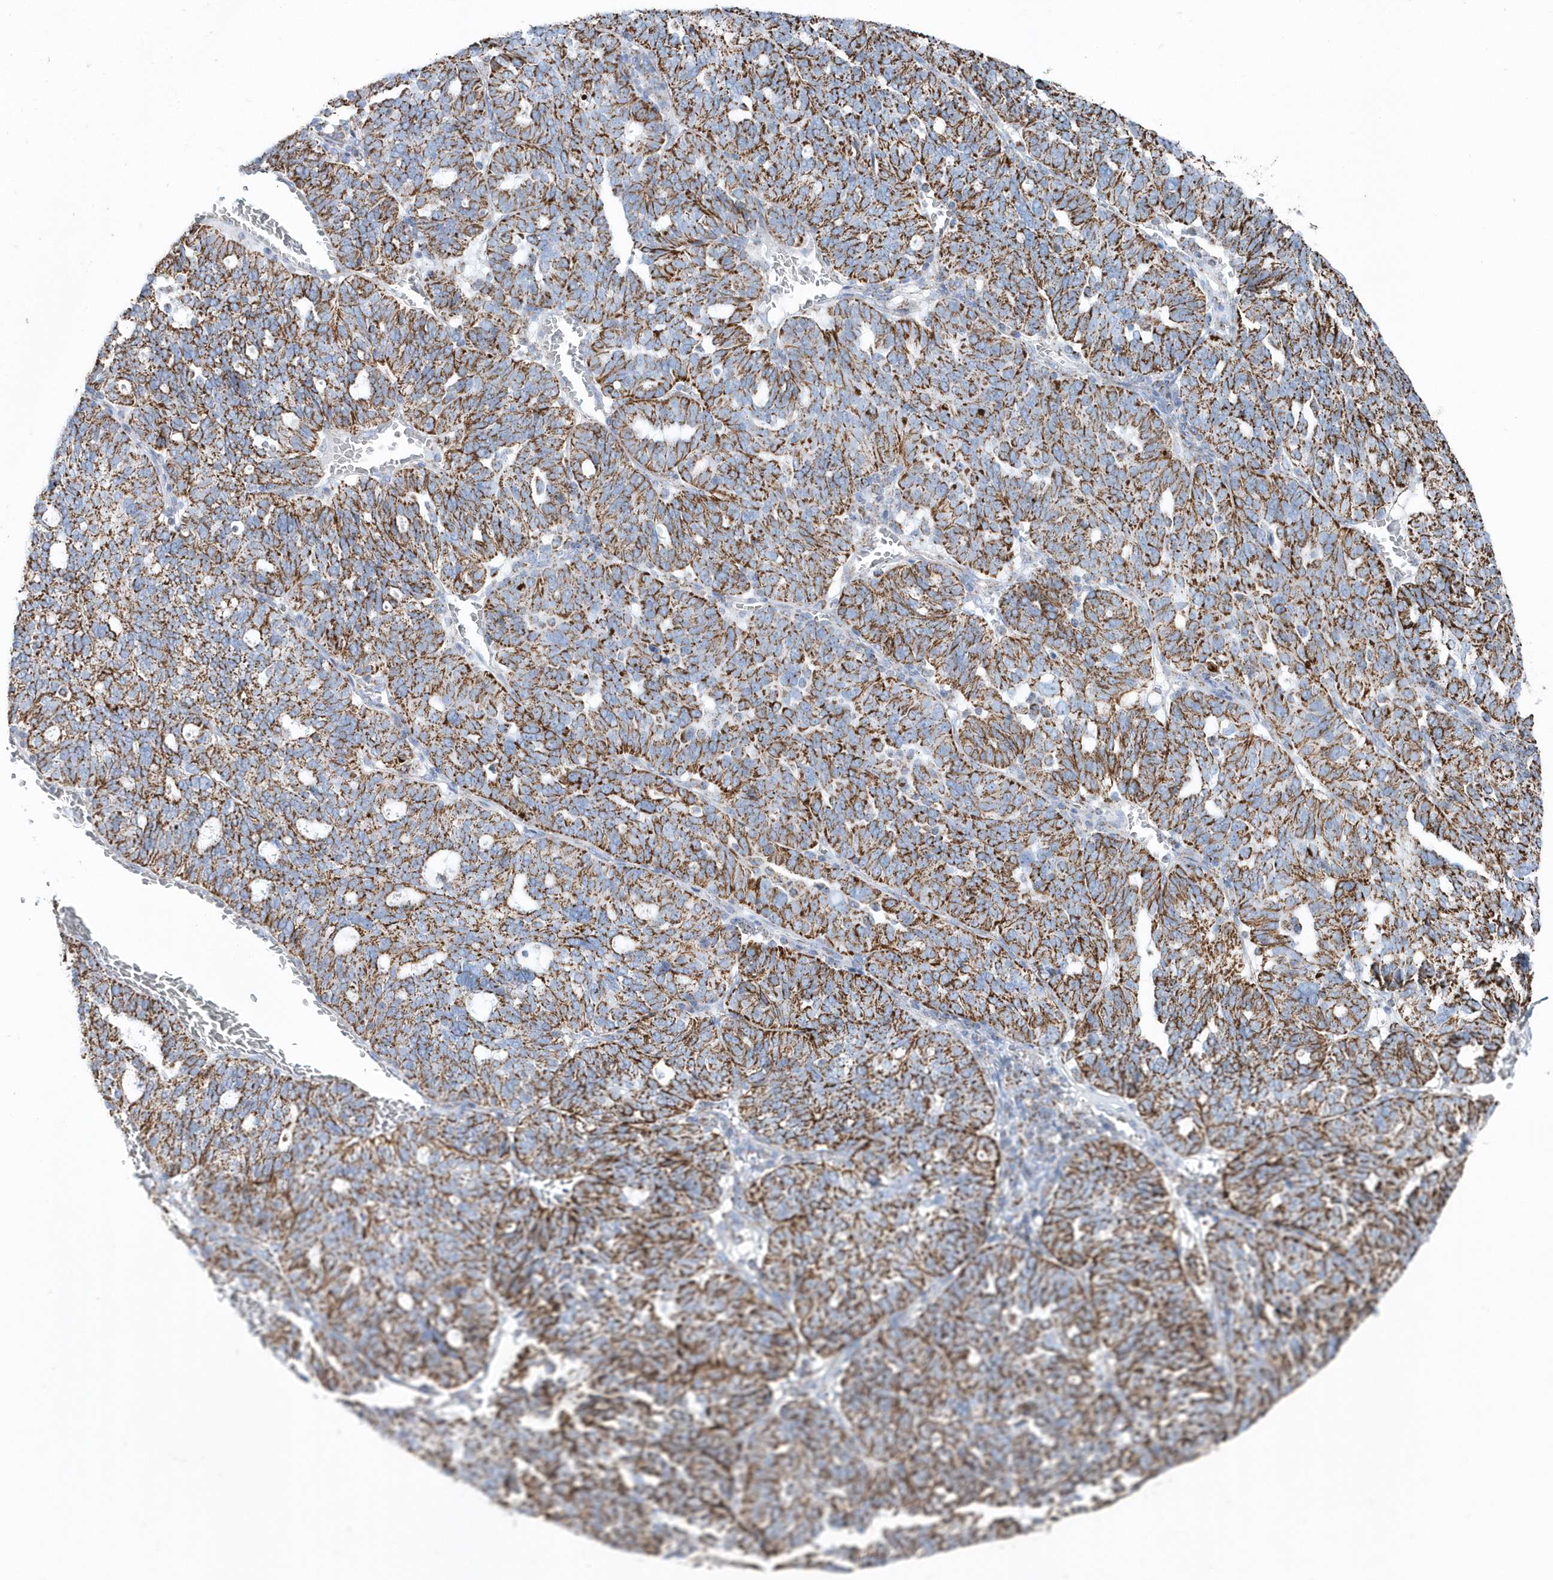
{"staining": {"intensity": "moderate", "quantity": ">75%", "location": "cytoplasmic/membranous"}, "tissue": "ovarian cancer", "cell_type": "Tumor cells", "image_type": "cancer", "snomed": [{"axis": "morphology", "description": "Cystadenocarcinoma, serous, NOS"}, {"axis": "topography", "description": "Ovary"}], "caption": "Moderate cytoplasmic/membranous protein expression is present in approximately >75% of tumor cells in ovarian serous cystadenocarcinoma.", "gene": "TMCO6", "patient": {"sex": "female", "age": 59}}